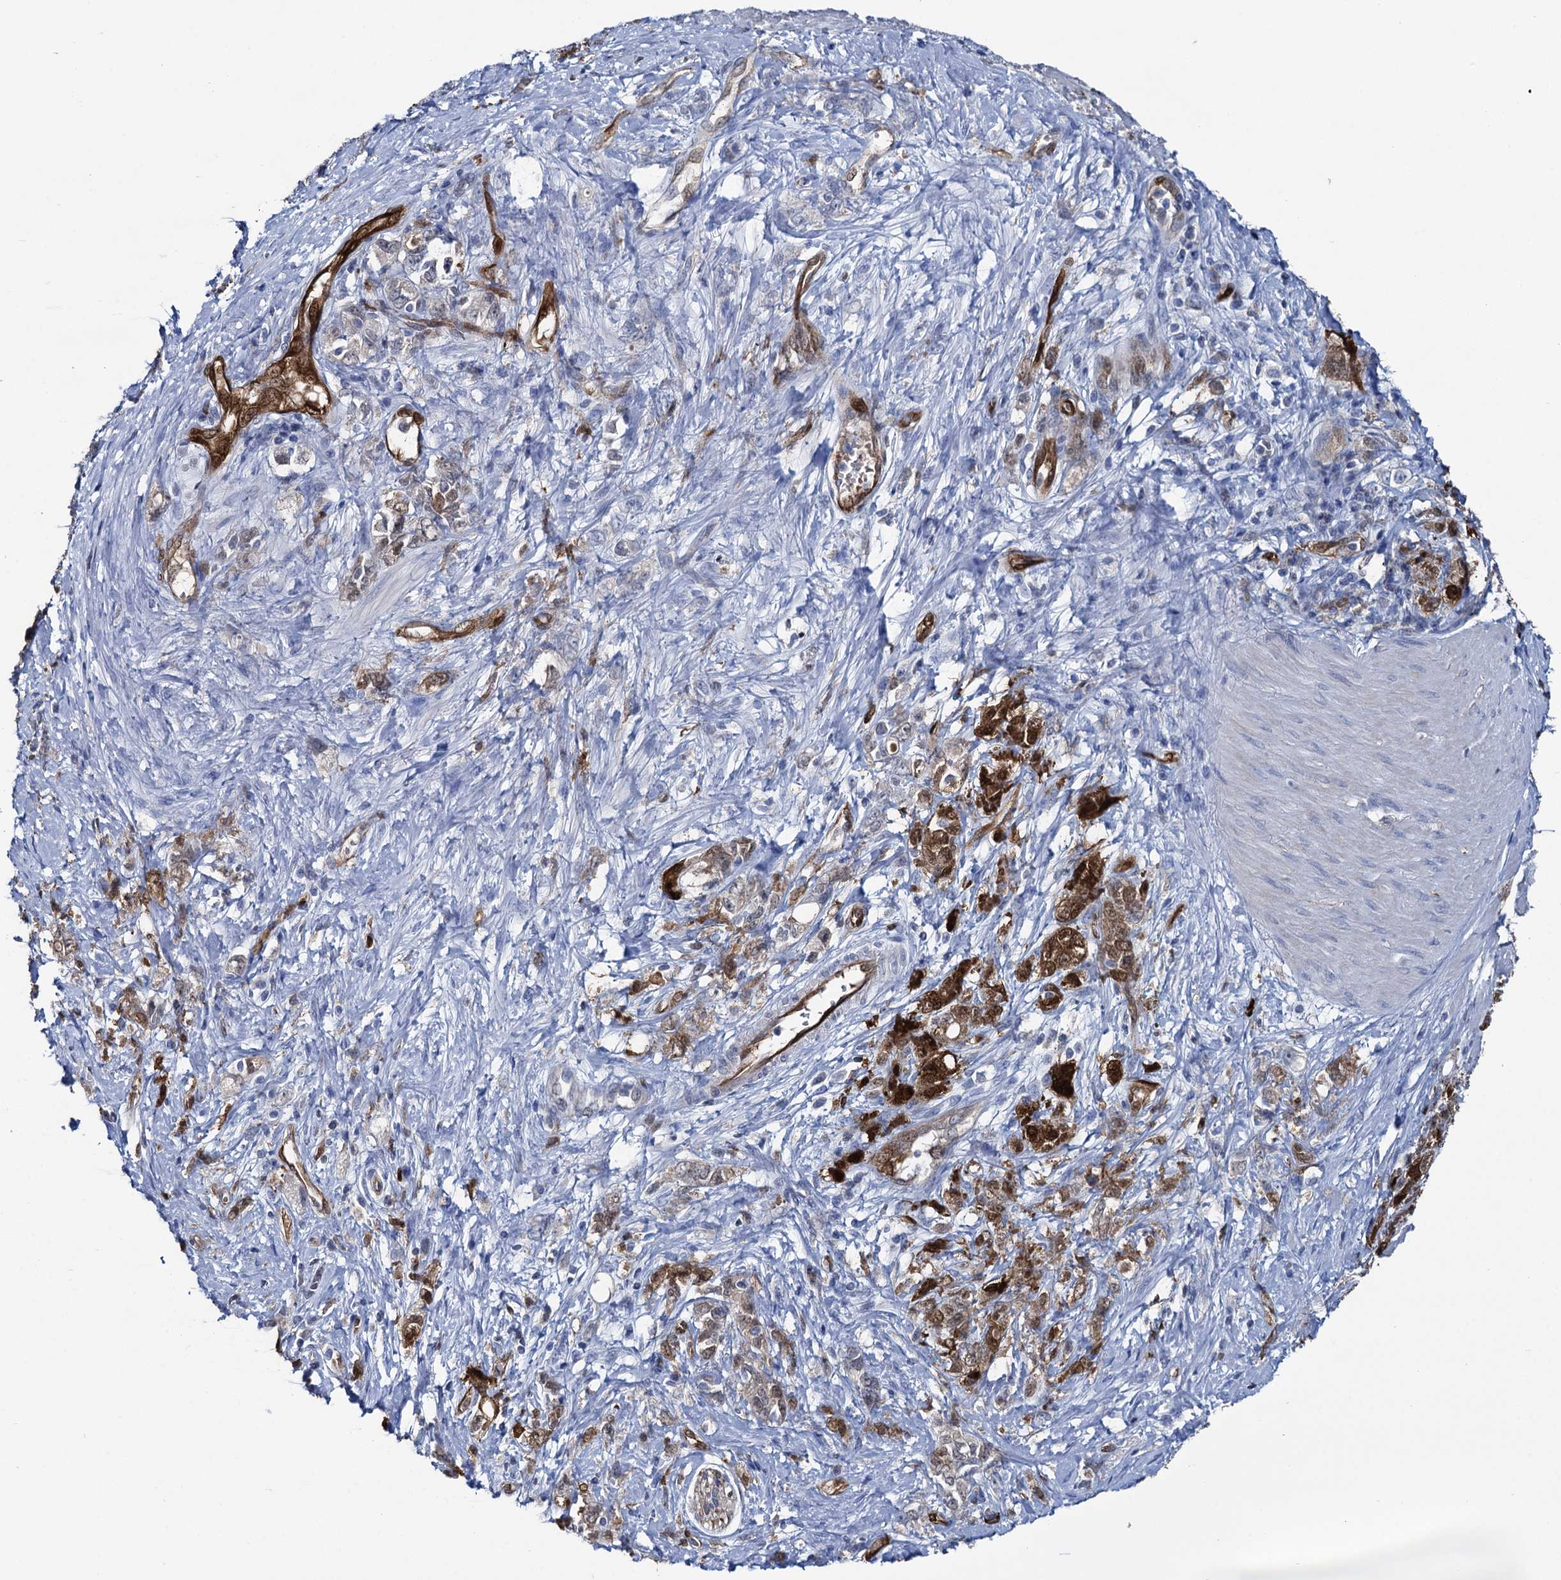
{"staining": {"intensity": "moderate", "quantity": ">75%", "location": "cytoplasmic/membranous"}, "tissue": "stomach cancer", "cell_type": "Tumor cells", "image_type": "cancer", "snomed": [{"axis": "morphology", "description": "Adenocarcinoma, NOS"}, {"axis": "topography", "description": "Stomach"}], "caption": "This is an image of IHC staining of stomach cancer (adenocarcinoma), which shows moderate expression in the cytoplasmic/membranous of tumor cells.", "gene": "FABP5", "patient": {"sex": "female", "age": 76}}